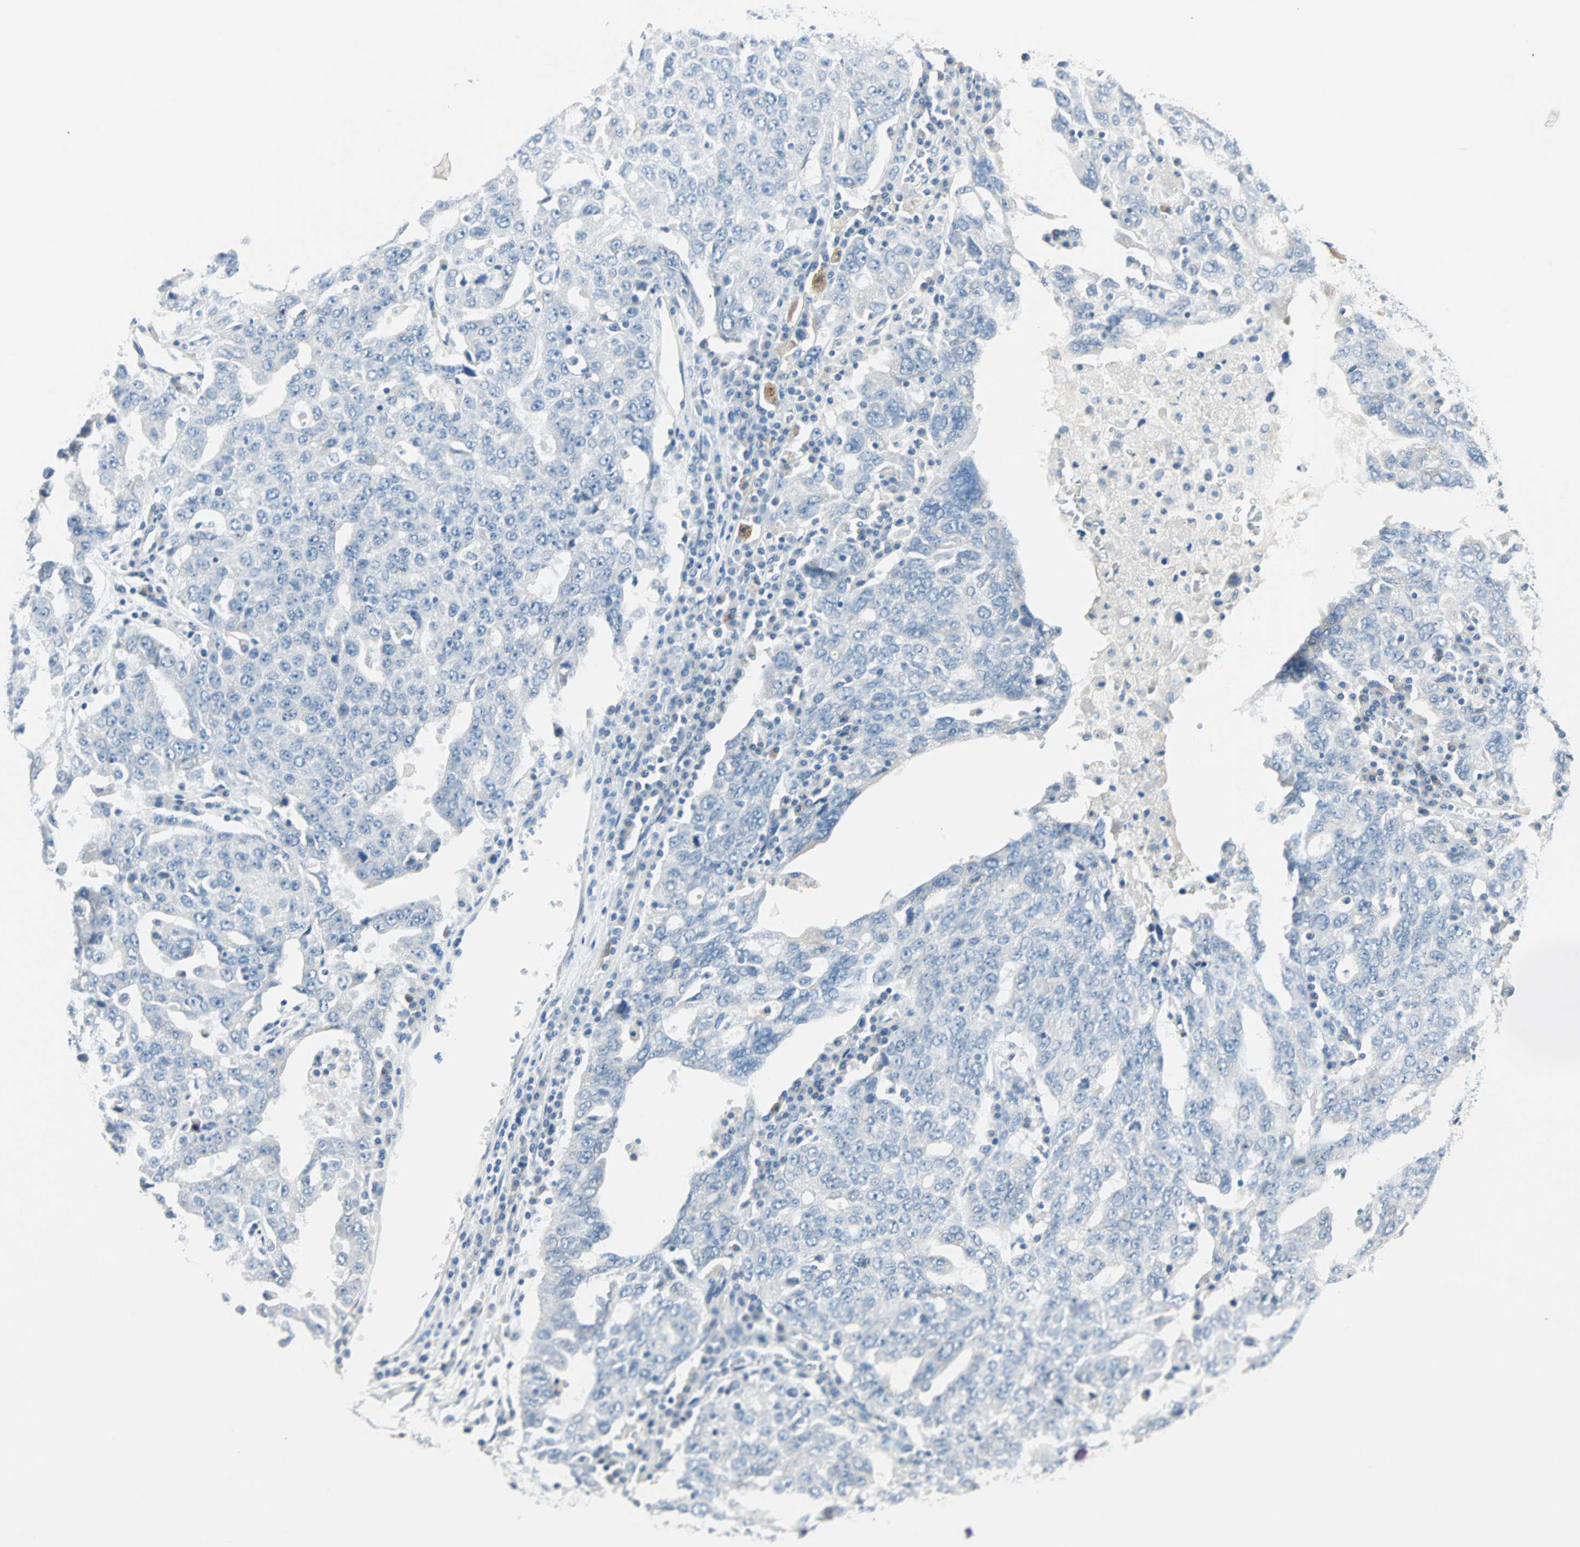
{"staining": {"intensity": "negative", "quantity": "none", "location": "none"}, "tissue": "ovarian cancer", "cell_type": "Tumor cells", "image_type": "cancer", "snomed": [{"axis": "morphology", "description": "Carcinoma, endometroid"}, {"axis": "topography", "description": "Ovary"}], "caption": "Tumor cells are negative for protein expression in human ovarian endometroid carcinoma.", "gene": "SULT1C2", "patient": {"sex": "female", "age": 62}}